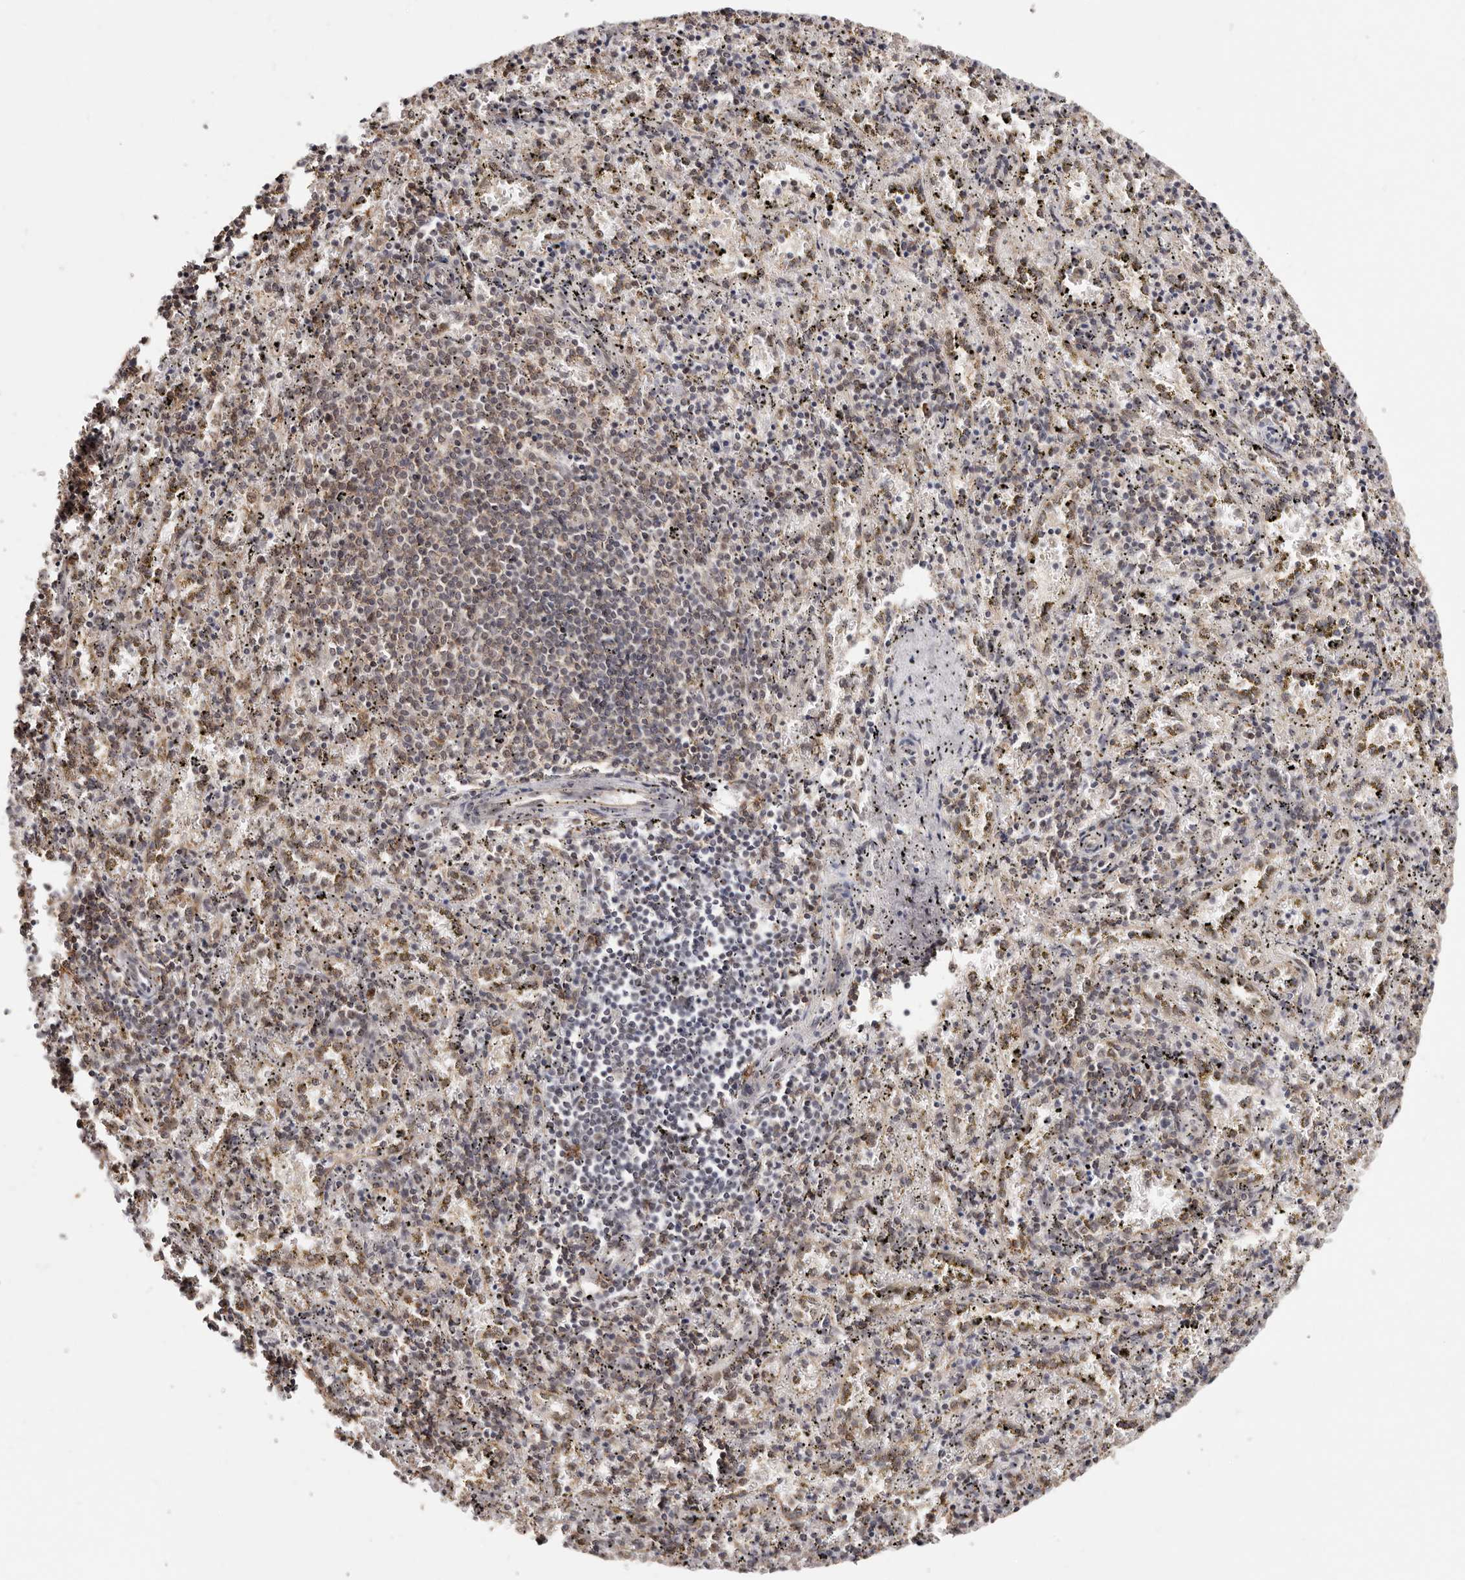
{"staining": {"intensity": "moderate", "quantity": "<25%", "location": "cytoplasmic/membranous,nuclear"}, "tissue": "spleen", "cell_type": "Cells in red pulp", "image_type": "normal", "snomed": [{"axis": "morphology", "description": "Normal tissue, NOS"}, {"axis": "topography", "description": "Spleen"}], "caption": "Moderate cytoplasmic/membranous,nuclear positivity for a protein is appreciated in approximately <25% of cells in red pulp of benign spleen using immunohistochemistry.", "gene": "MED8", "patient": {"sex": "male", "age": 11}}